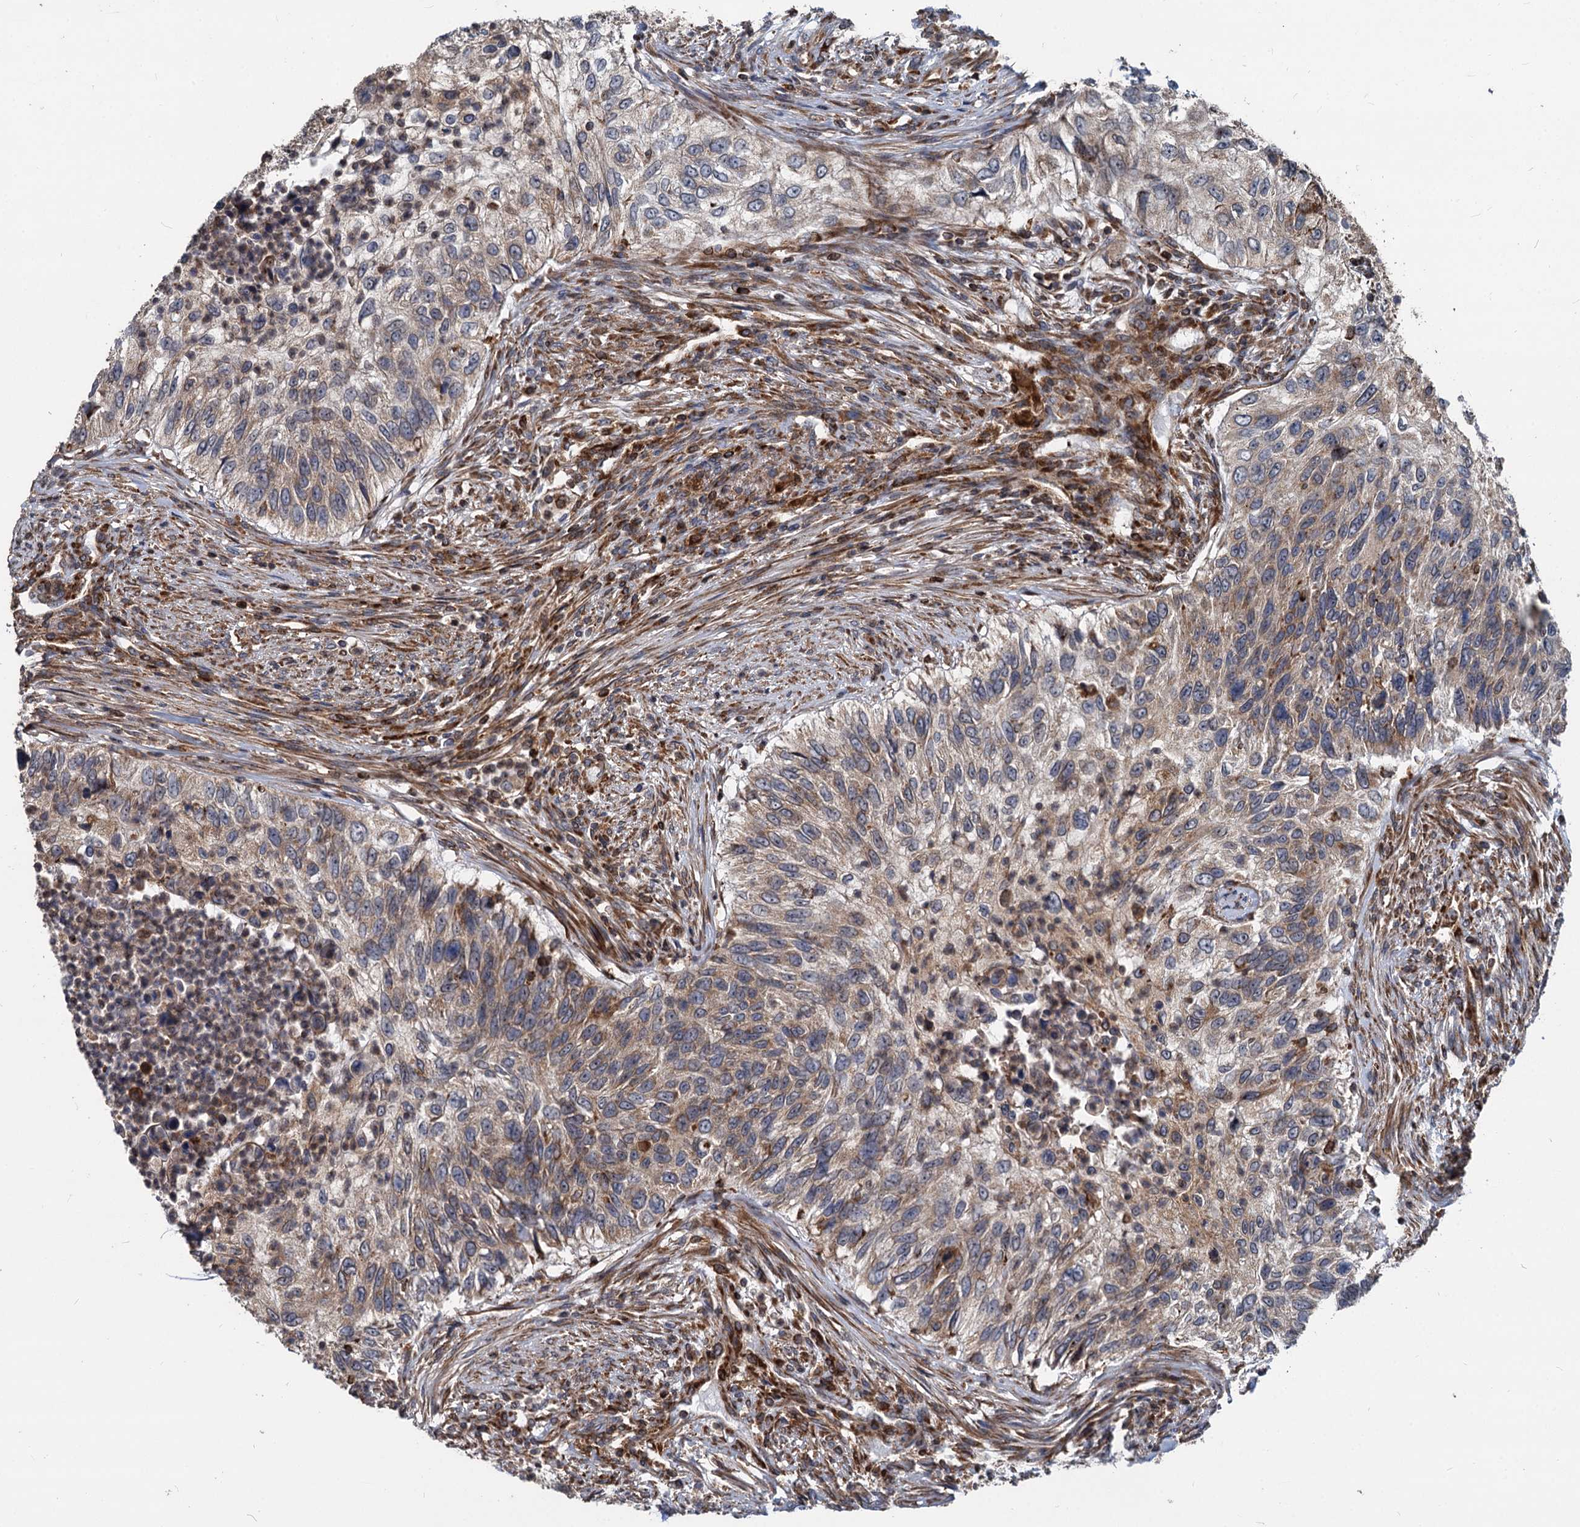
{"staining": {"intensity": "weak", "quantity": "<25%", "location": "cytoplasmic/membranous"}, "tissue": "urothelial cancer", "cell_type": "Tumor cells", "image_type": "cancer", "snomed": [{"axis": "morphology", "description": "Urothelial carcinoma, High grade"}, {"axis": "topography", "description": "Urinary bladder"}], "caption": "Immunohistochemistry histopathology image of neoplastic tissue: high-grade urothelial carcinoma stained with DAB exhibits no significant protein staining in tumor cells. (IHC, brightfield microscopy, high magnification).", "gene": "STIM1", "patient": {"sex": "female", "age": 60}}